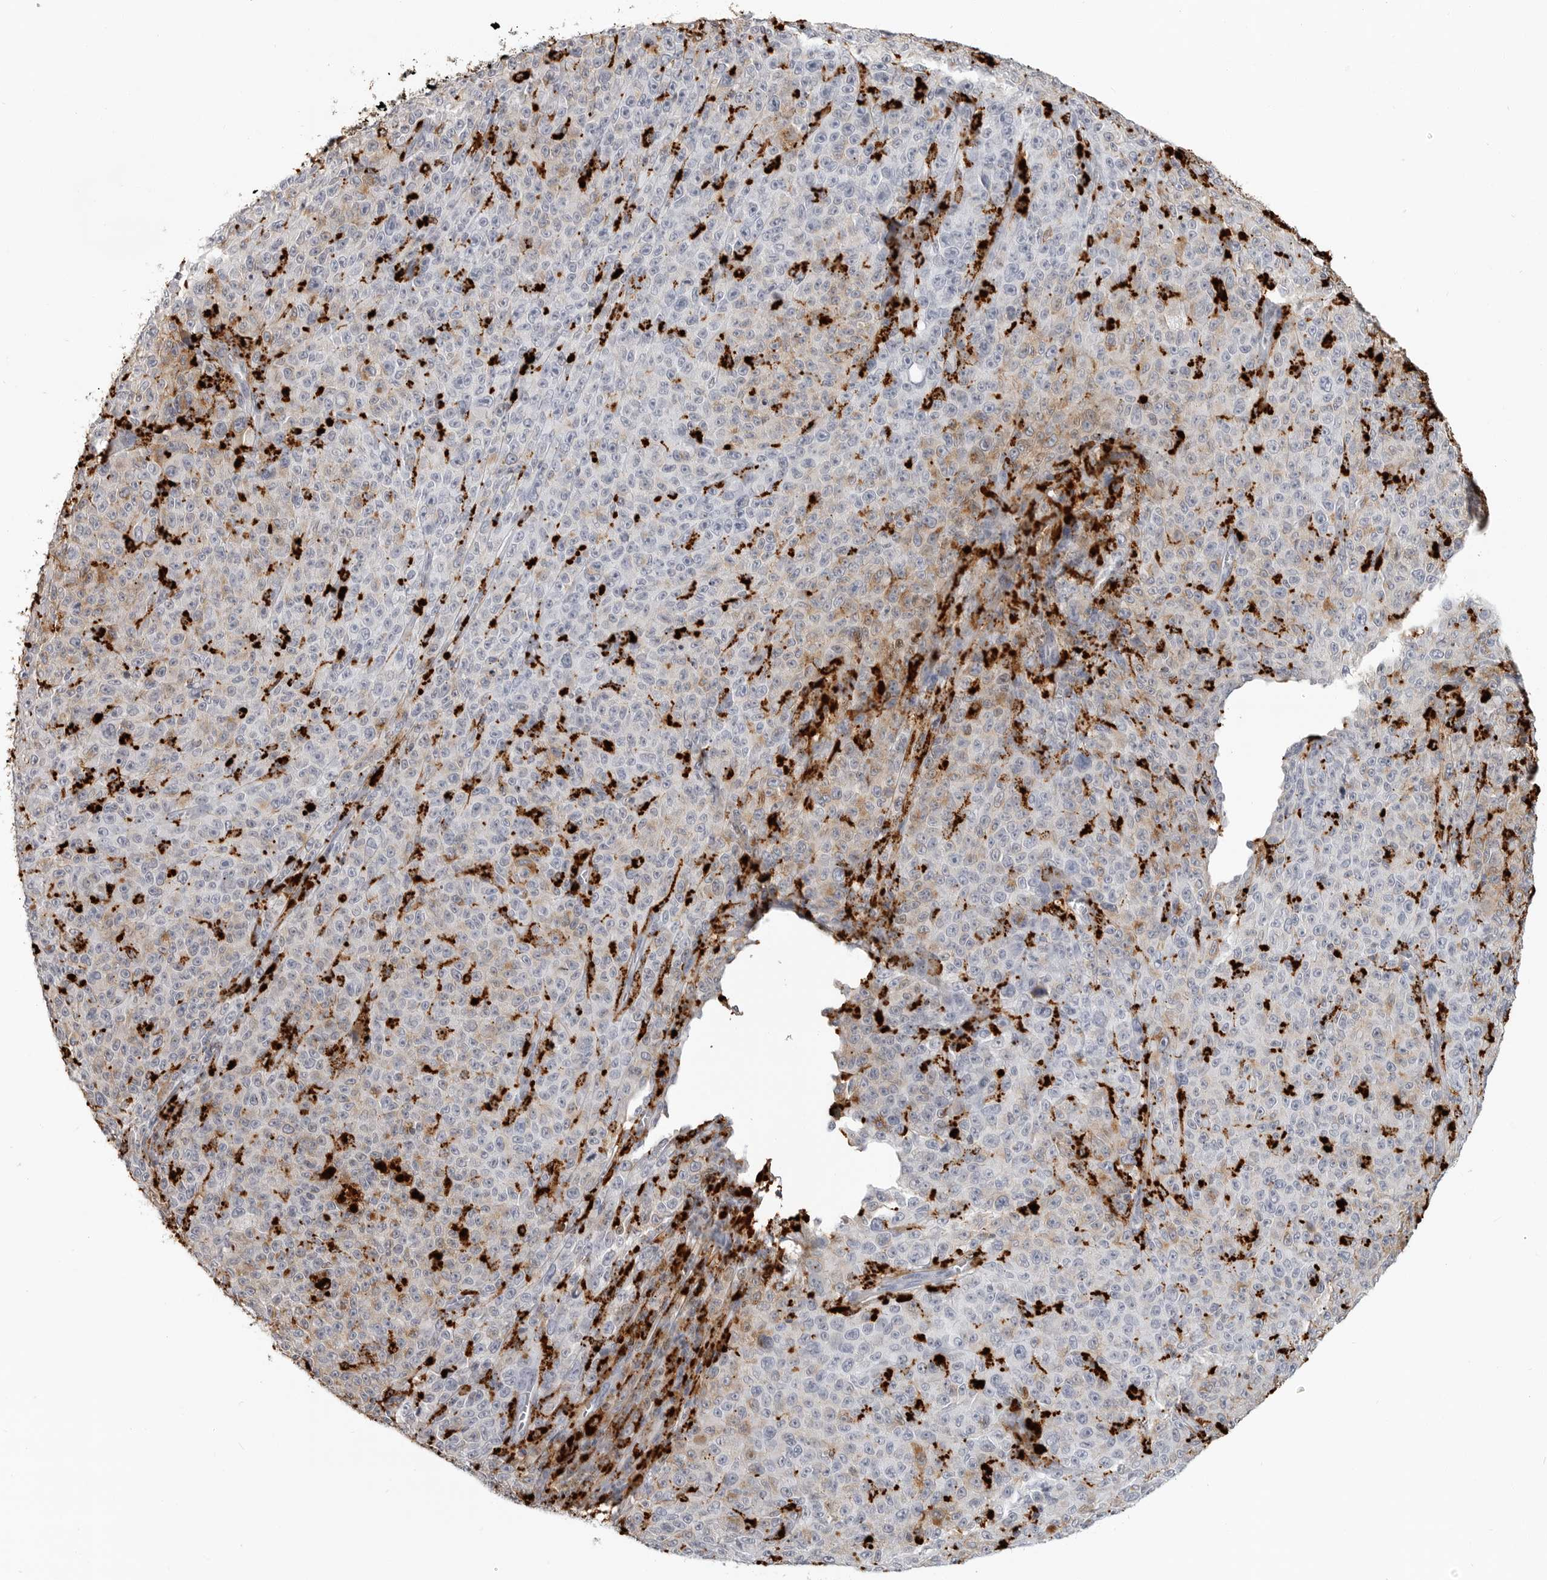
{"staining": {"intensity": "weak", "quantity": "<25%", "location": "cytoplasmic/membranous"}, "tissue": "melanoma", "cell_type": "Tumor cells", "image_type": "cancer", "snomed": [{"axis": "morphology", "description": "Malignant melanoma, NOS"}, {"axis": "topography", "description": "Skin"}], "caption": "Tumor cells show no significant protein expression in malignant melanoma.", "gene": "IFI30", "patient": {"sex": "female", "age": 82}}